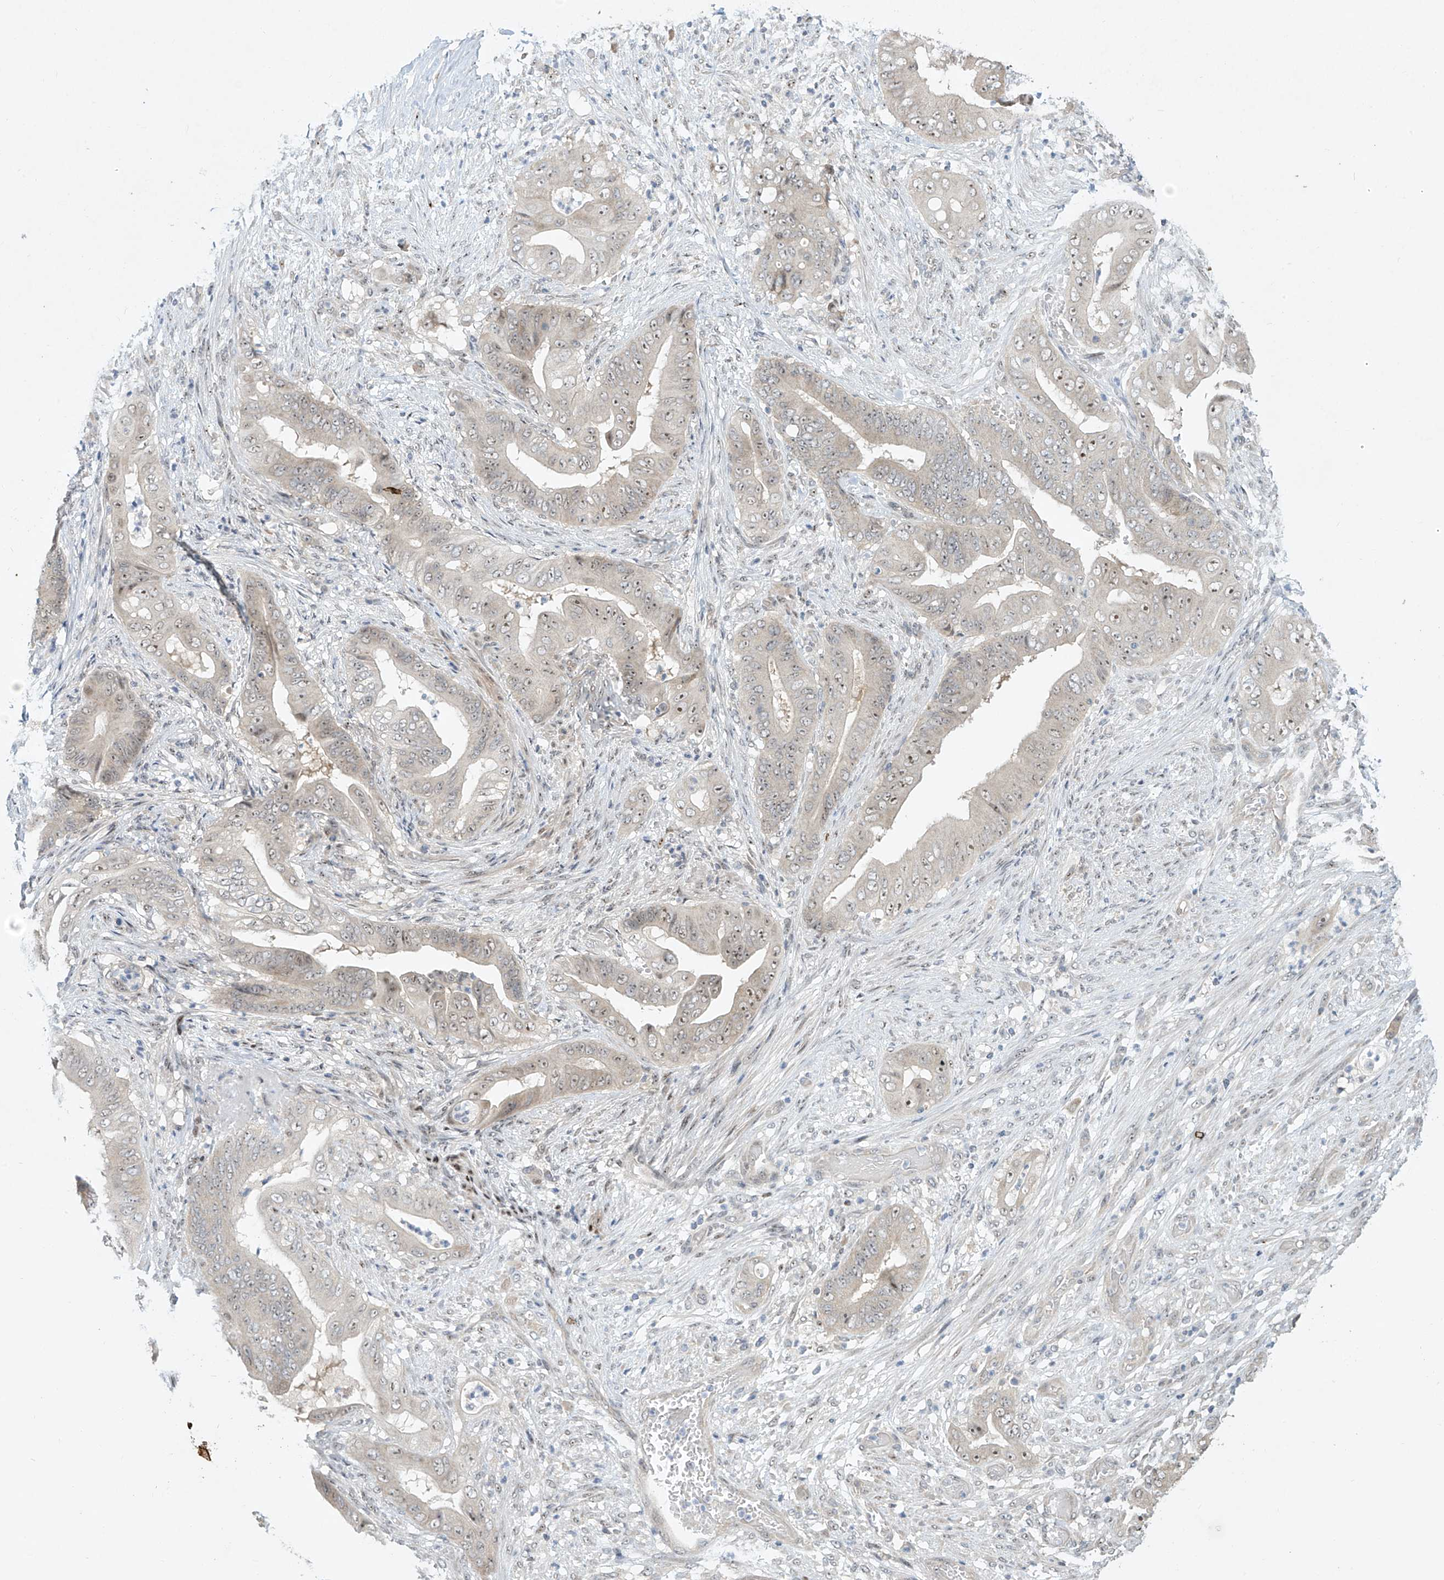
{"staining": {"intensity": "moderate", "quantity": "<25%", "location": "nuclear"}, "tissue": "stomach cancer", "cell_type": "Tumor cells", "image_type": "cancer", "snomed": [{"axis": "morphology", "description": "Adenocarcinoma, NOS"}, {"axis": "topography", "description": "Stomach"}], "caption": "Tumor cells demonstrate low levels of moderate nuclear staining in about <25% of cells in stomach cancer (adenocarcinoma). The staining was performed using DAB, with brown indicating positive protein expression. Nuclei are stained blue with hematoxylin.", "gene": "TASP1", "patient": {"sex": "female", "age": 73}}